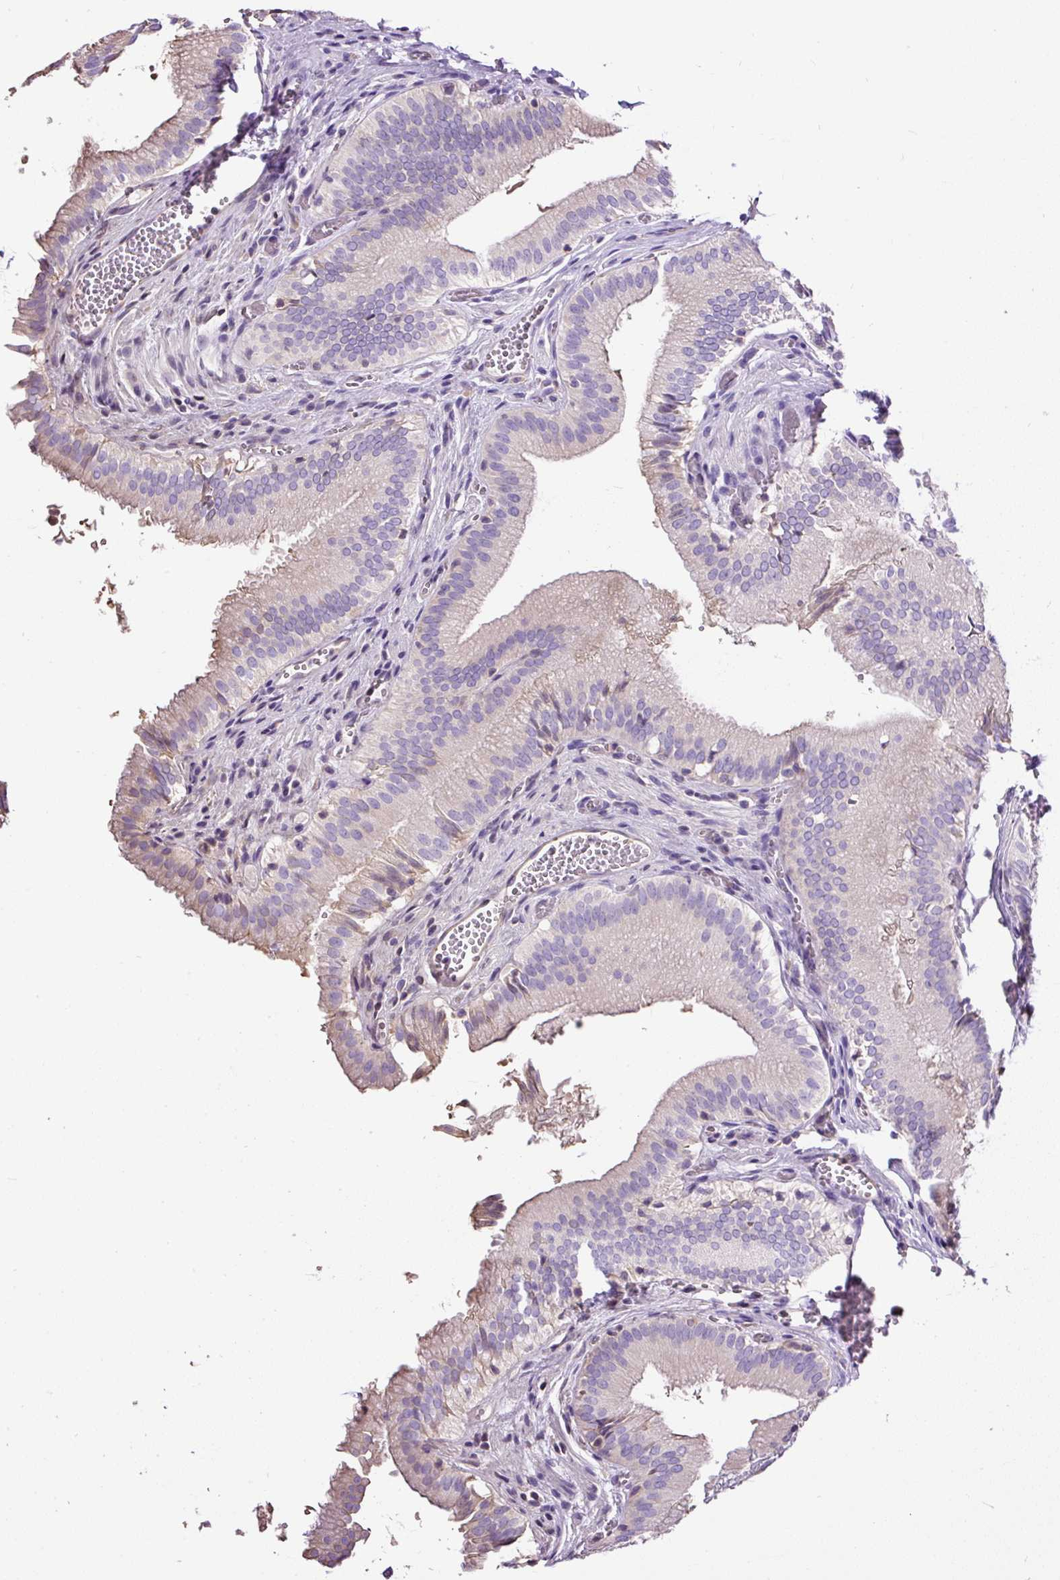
{"staining": {"intensity": "moderate", "quantity": "<25%", "location": "cytoplasmic/membranous"}, "tissue": "gallbladder", "cell_type": "Glandular cells", "image_type": "normal", "snomed": [{"axis": "morphology", "description": "Normal tissue, NOS"}, {"axis": "topography", "description": "Gallbladder"}, {"axis": "topography", "description": "Peripheral nerve tissue"}], "caption": "Protein analysis of benign gallbladder demonstrates moderate cytoplasmic/membranous staining in about <25% of glandular cells.", "gene": "PDIA2", "patient": {"sex": "male", "age": 17}}